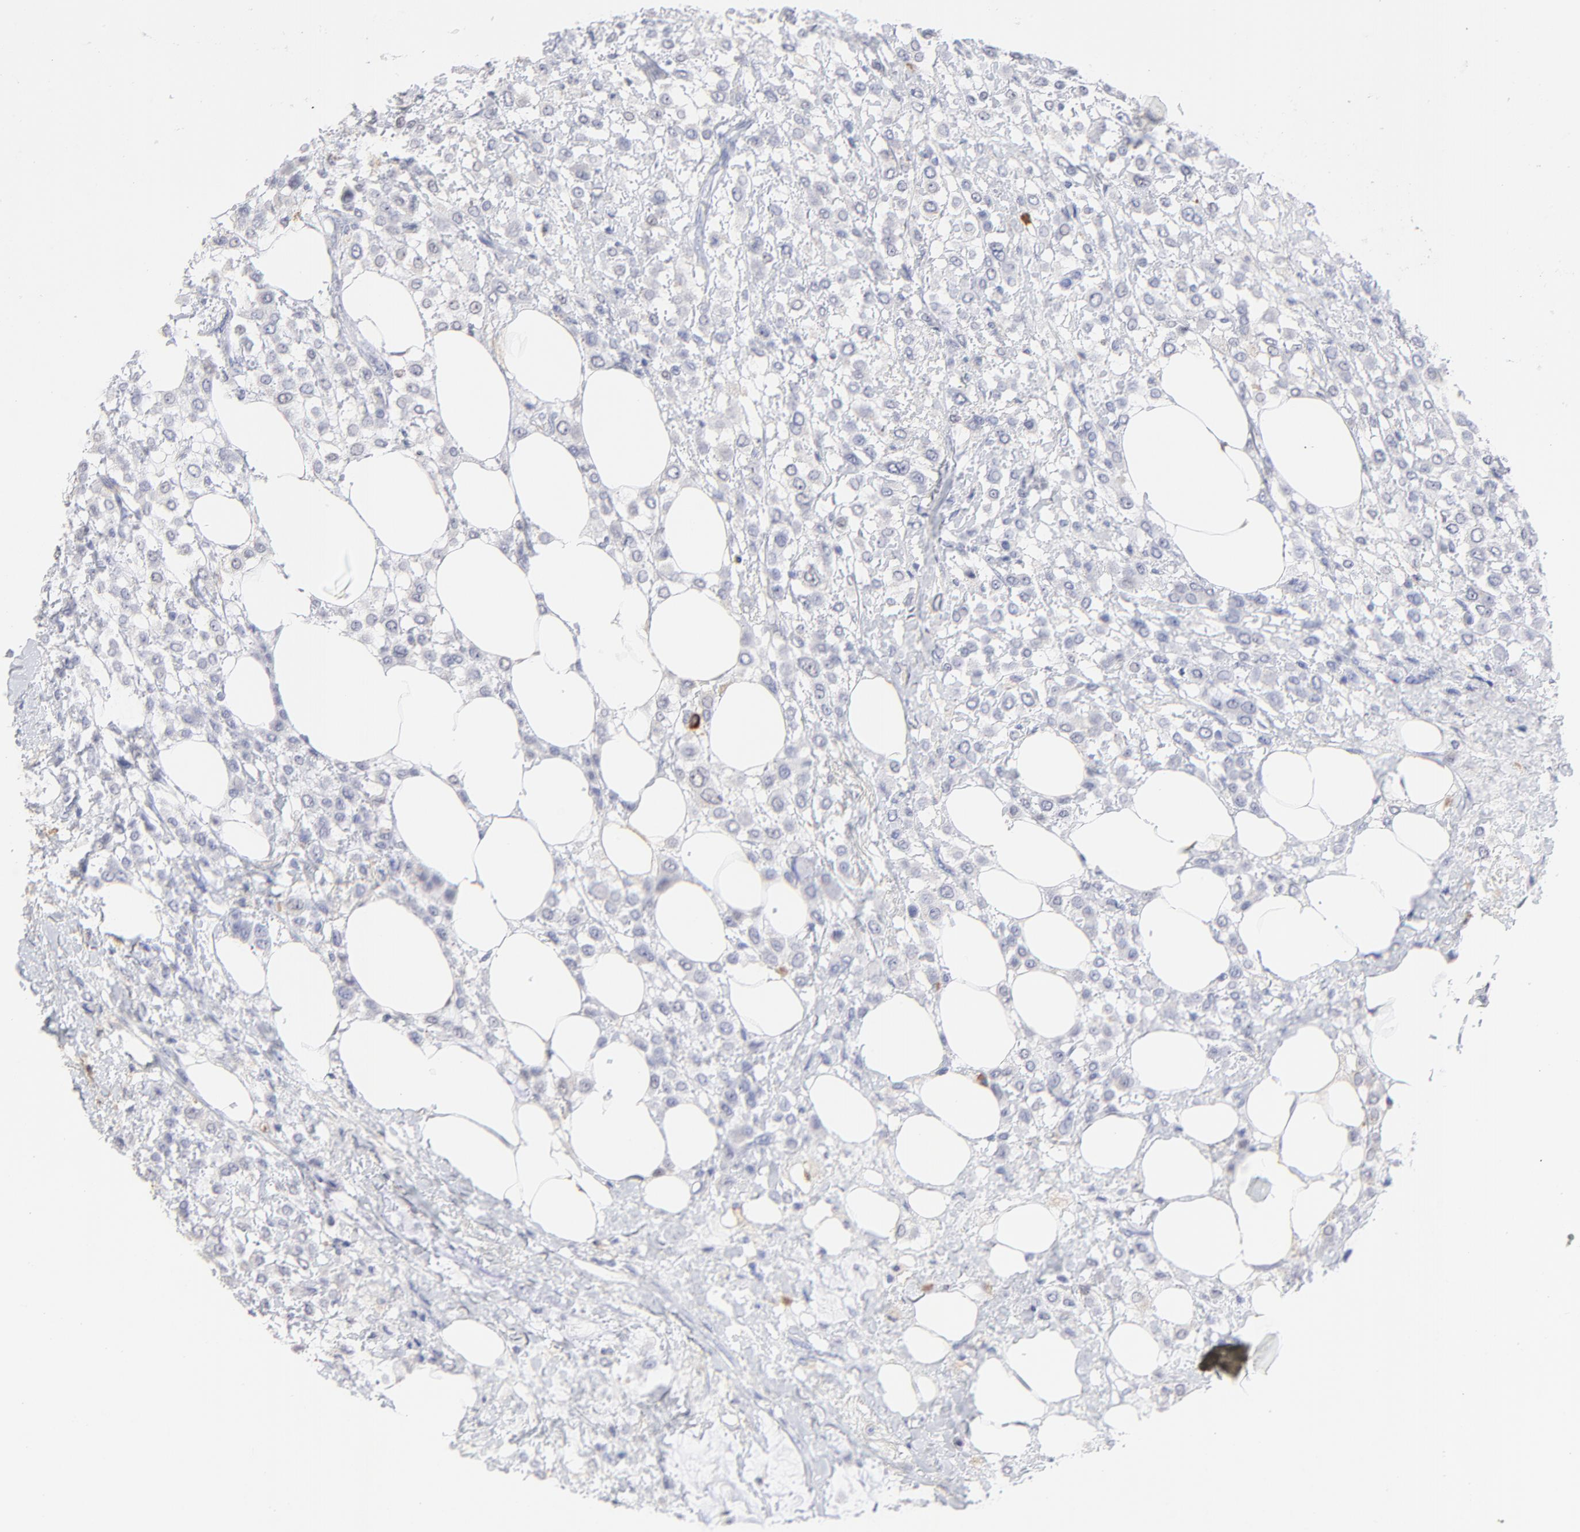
{"staining": {"intensity": "negative", "quantity": "none", "location": "none"}, "tissue": "breast cancer", "cell_type": "Tumor cells", "image_type": "cancer", "snomed": [{"axis": "morphology", "description": "Lobular carcinoma"}, {"axis": "topography", "description": "Breast"}], "caption": "DAB (3,3'-diaminobenzidine) immunohistochemical staining of human breast cancer (lobular carcinoma) shows no significant staining in tumor cells.", "gene": "SMARCA1", "patient": {"sex": "female", "age": 85}}